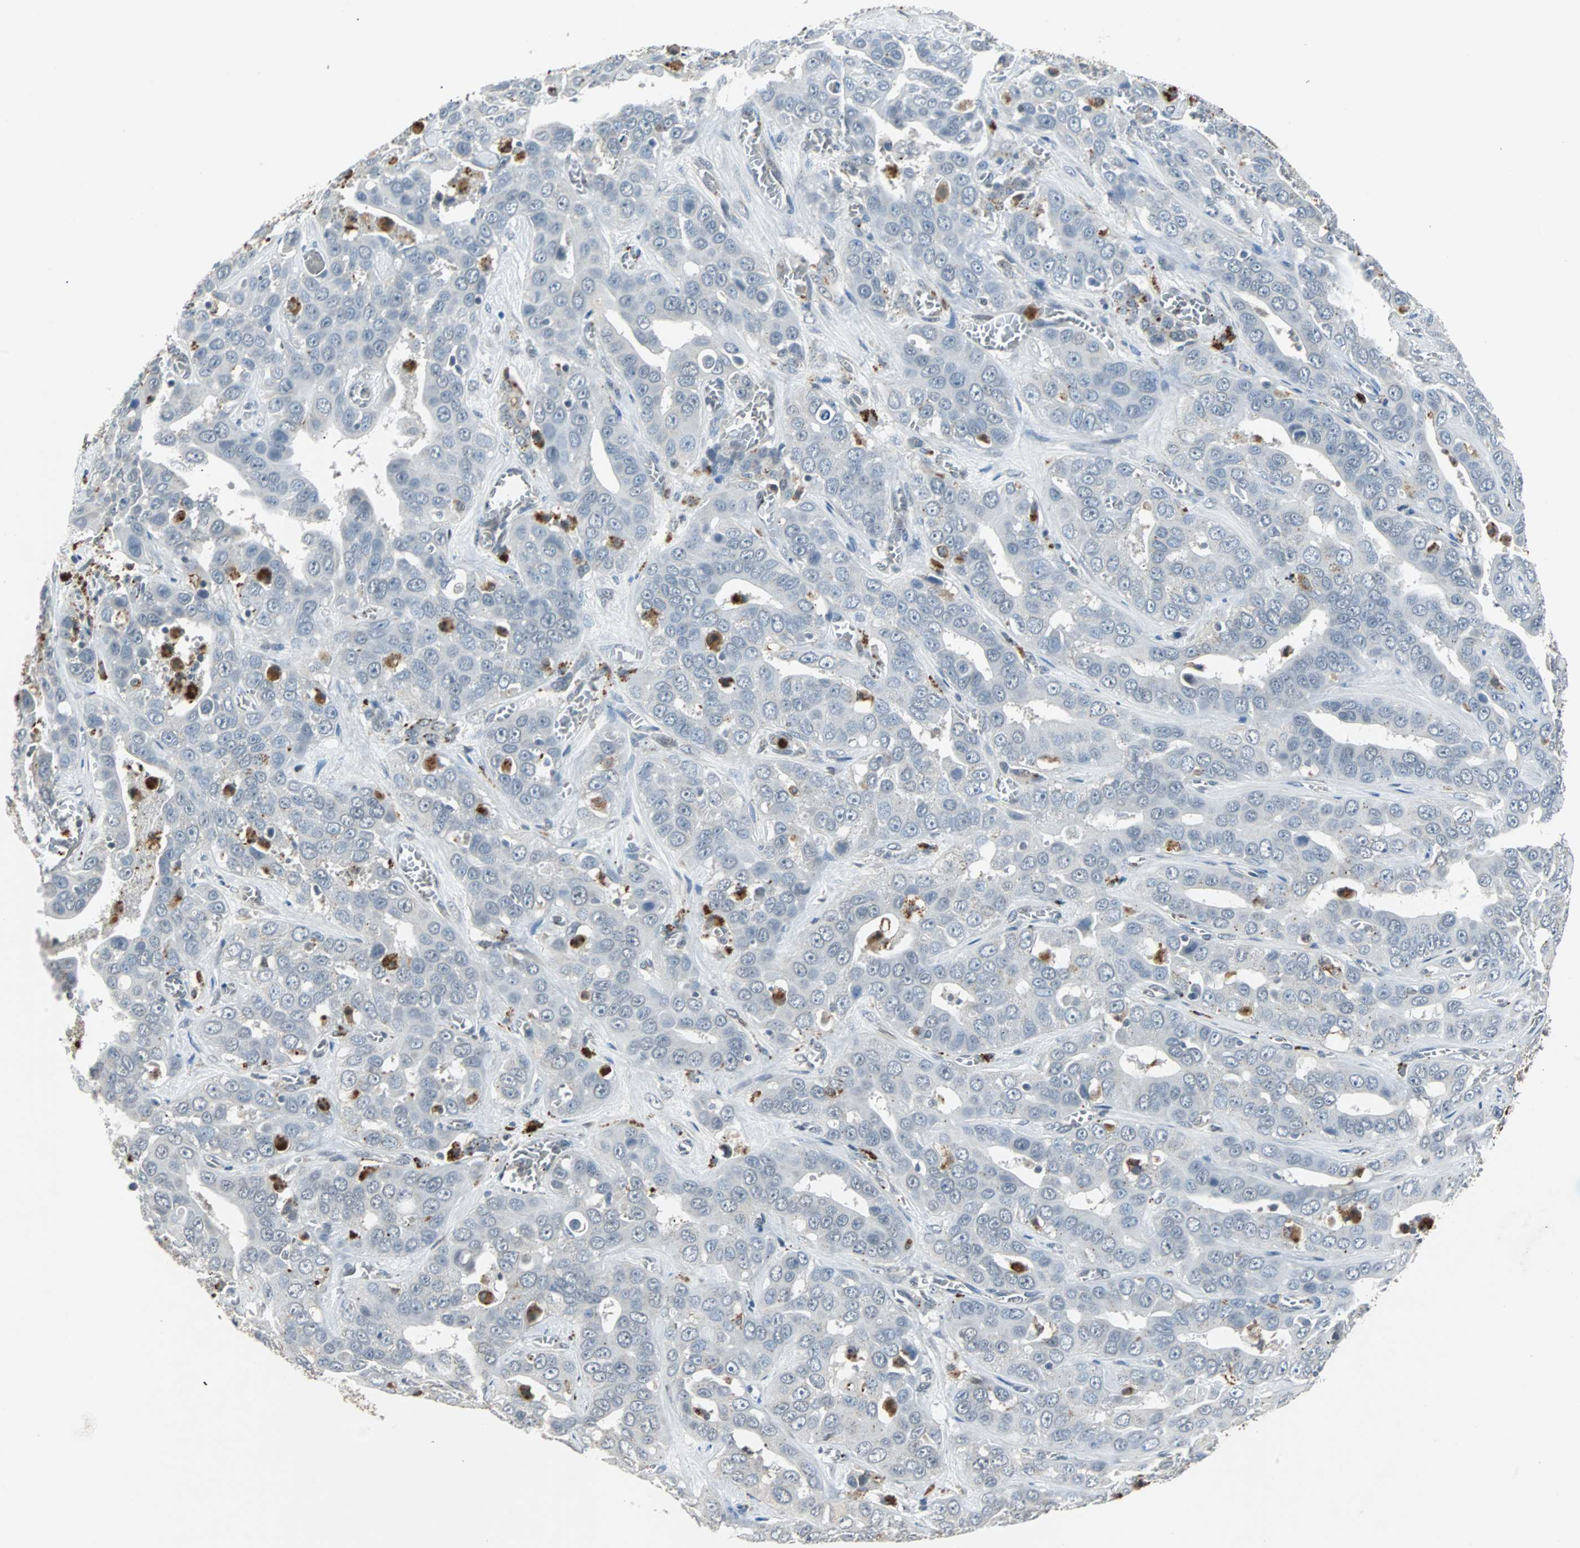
{"staining": {"intensity": "negative", "quantity": "none", "location": "none"}, "tissue": "liver cancer", "cell_type": "Tumor cells", "image_type": "cancer", "snomed": [{"axis": "morphology", "description": "Cholangiocarcinoma"}, {"axis": "topography", "description": "Liver"}], "caption": "High power microscopy micrograph of an immunohistochemistry photomicrograph of cholangiocarcinoma (liver), revealing no significant positivity in tumor cells. The staining was performed using DAB (3,3'-diaminobenzidine) to visualize the protein expression in brown, while the nuclei were stained in blue with hematoxylin (Magnification: 20x).", "gene": "HLX", "patient": {"sex": "female", "age": 52}}